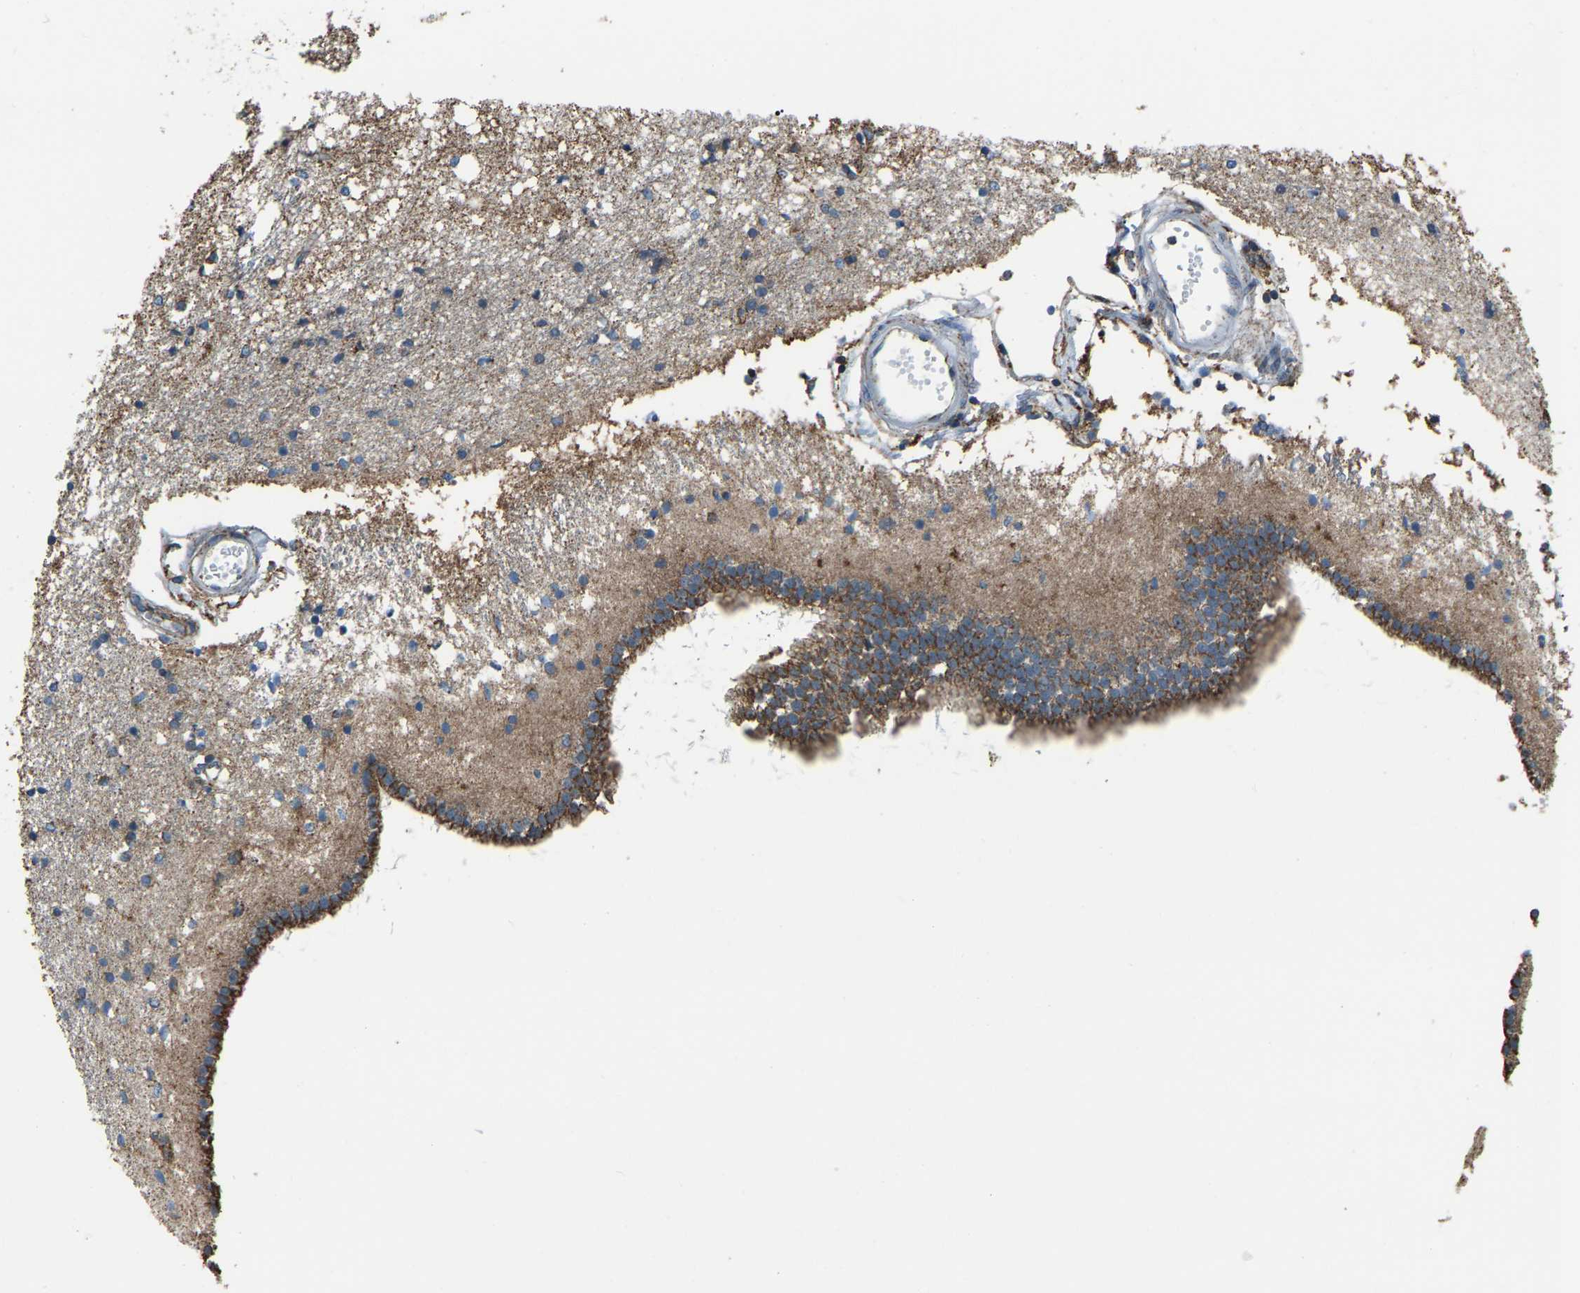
{"staining": {"intensity": "moderate", "quantity": "25%-75%", "location": "cytoplasmic/membranous"}, "tissue": "caudate", "cell_type": "Glial cells", "image_type": "normal", "snomed": [{"axis": "morphology", "description": "Normal tissue, NOS"}, {"axis": "topography", "description": "Lateral ventricle wall"}], "caption": "High-power microscopy captured an immunohistochemistry (IHC) photomicrograph of unremarkable caudate, revealing moderate cytoplasmic/membranous expression in approximately 25%-75% of glial cells. The protein is stained brown, and the nuclei are stained in blue (DAB (3,3'-diaminobenzidine) IHC with brightfield microscopy, high magnification).", "gene": "RBM33", "patient": {"sex": "male", "age": 45}}